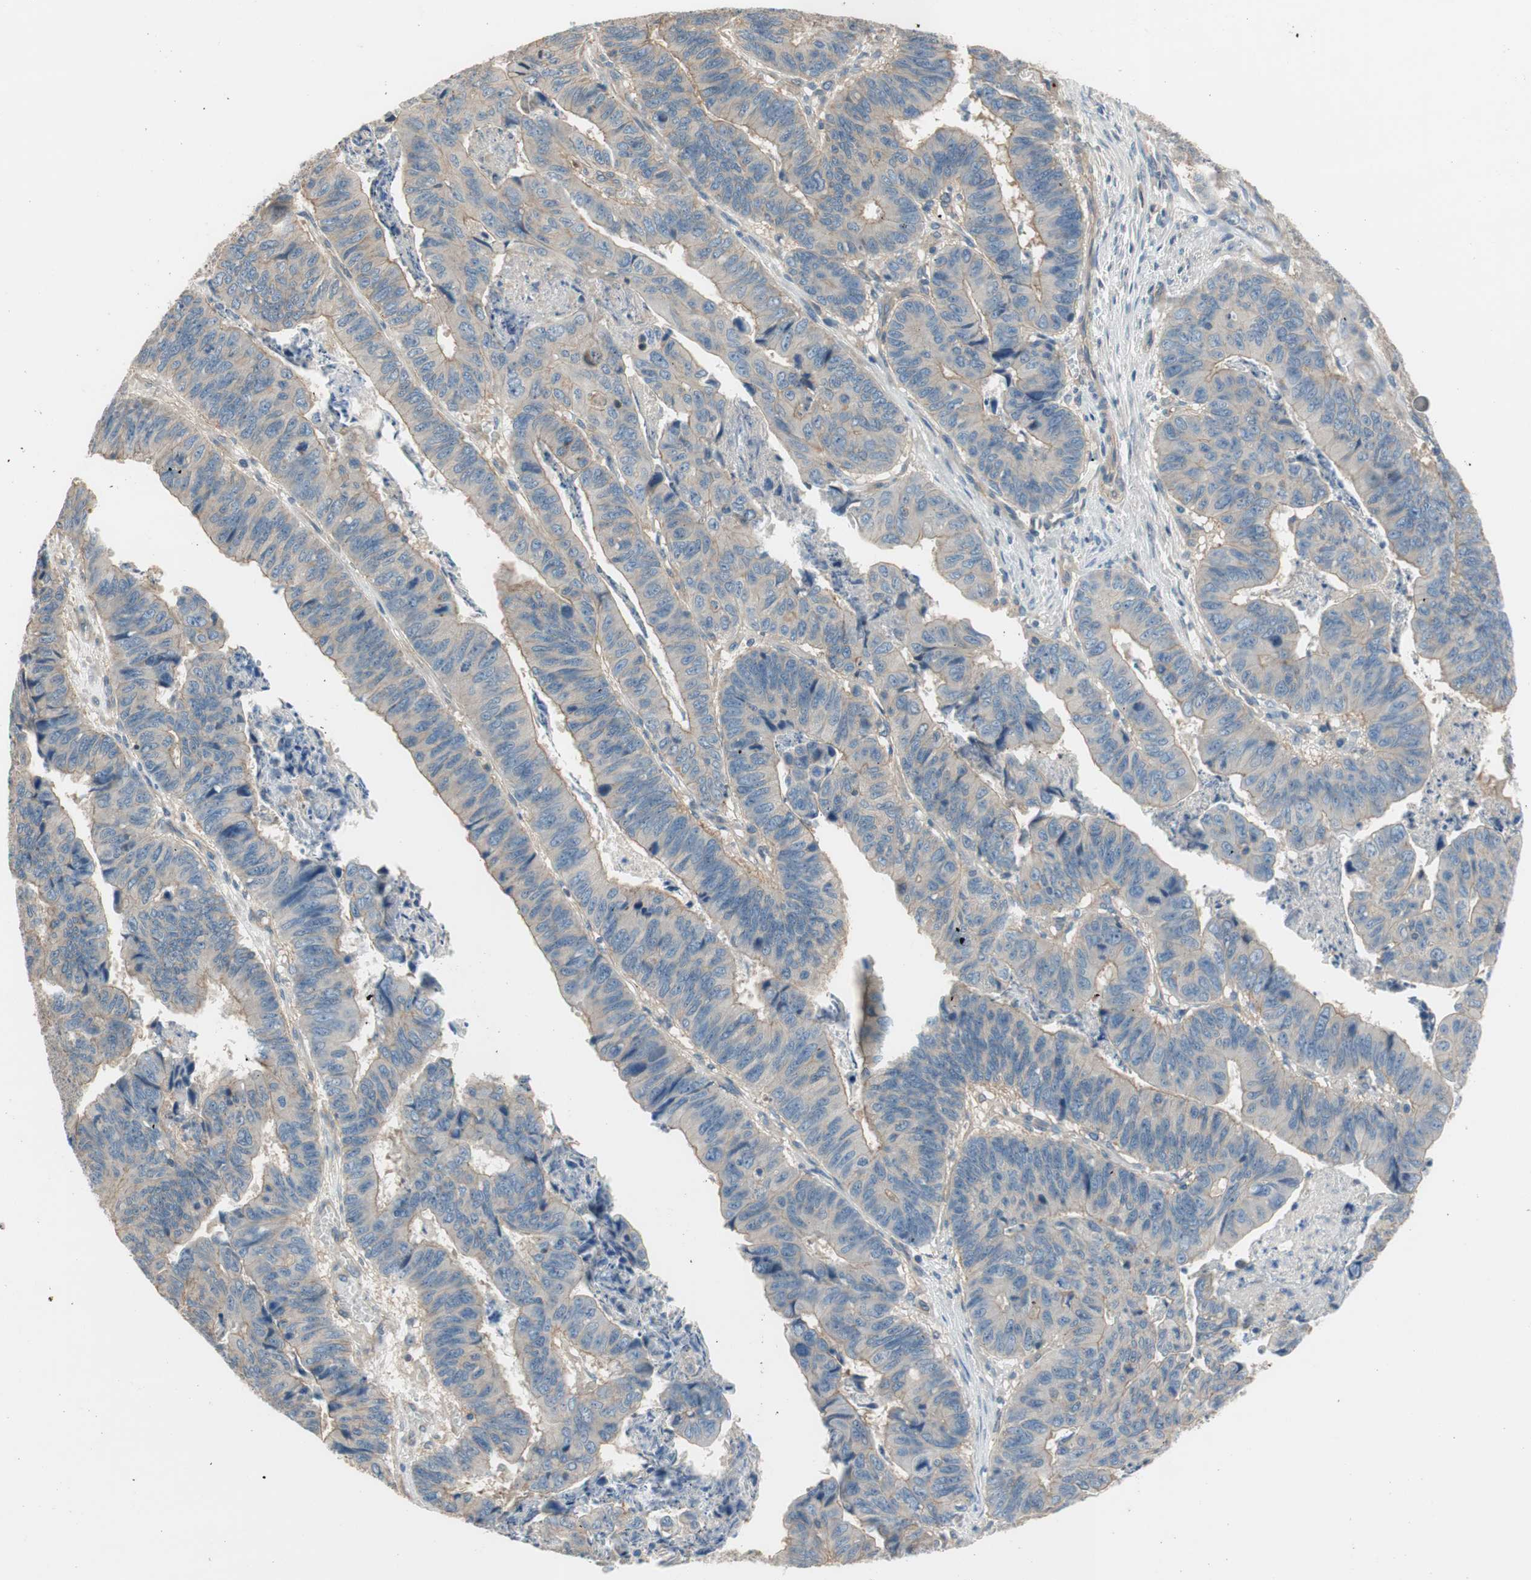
{"staining": {"intensity": "weak", "quantity": ">75%", "location": "cytoplasmic/membranous"}, "tissue": "stomach cancer", "cell_type": "Tumor cells", "image_type": "cancer", "snomed": [{"axis": "morphology", "description": "Adenocarcinoma, NOS"}, {"axis": "topography", "description": "Stomach, lower"}], "caption": "About >75% of tumor cells in human stomach cancer (adenocarcinoma) exhibit weak cytoplasmic/membranous protein staining as visualized by brown immunohistochemical staining.", "gene": "CALML3", "patient": {"sex": "male", "age": 77}}